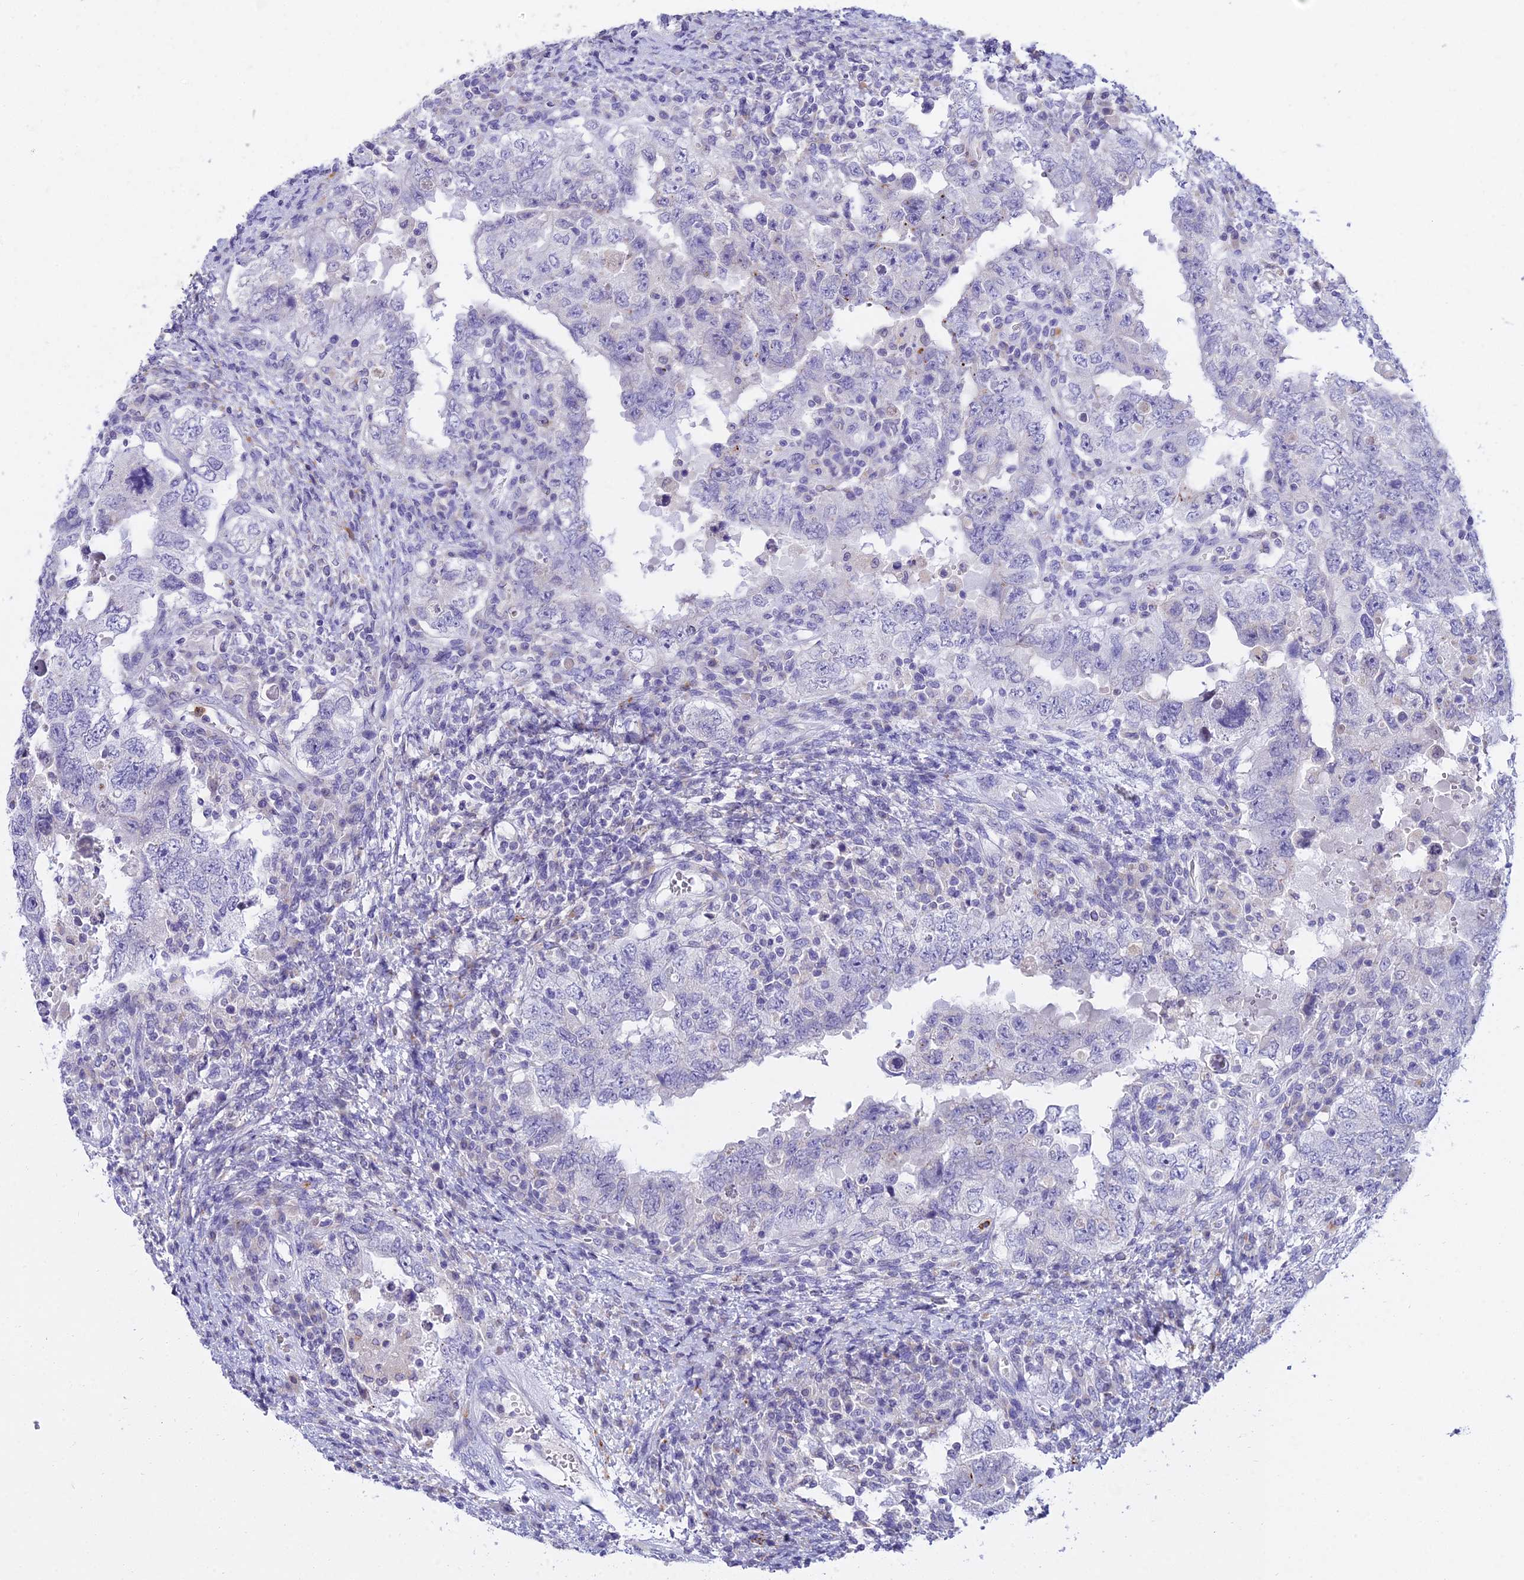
{"staining": {"intensity": "negative", "quantity": "none", "location": "none"}, "tissue": "testis cancer", "cell_type": "Tumor cells", "image_type": "cancer", "snomed": [{"axis": "morphology", "description": "Carcinoma, Embryonal, NOS"}, {"axis": "topography", "description": "Testis"}], "caption": "Testis embryonal carcinoma was stained to show a protein in brown. There is no significant positivity in tumor cells.", "gene": "VWC2L", "patient": {"sex": "male", "age": 26}}